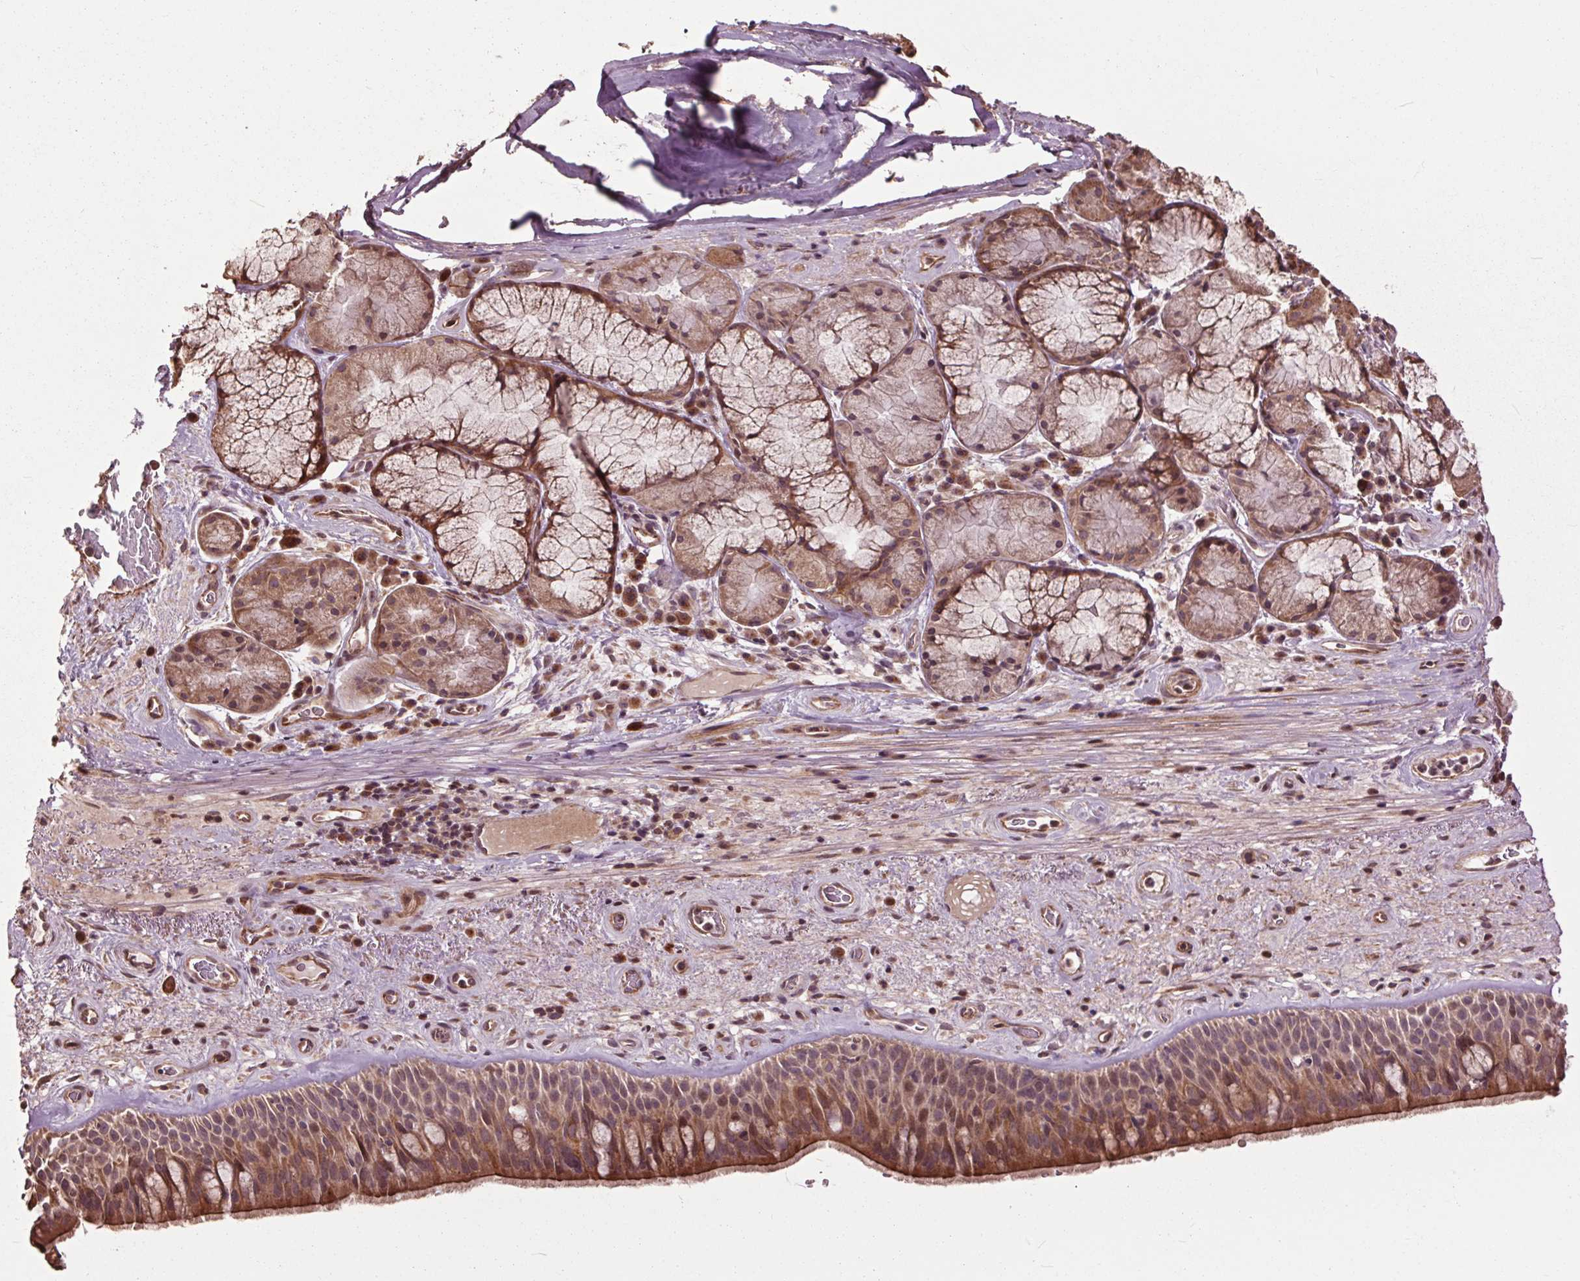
{"staining": {"intensity": "moderate", "quantity": ">75%", "location": "cytoplasmic/membranous,nuclear"}, "tissue": "bronchus", "cell_type": "Respiratory epithelial cells", "image_type": "normal", "snomed": [{"axis": "morphology", "description": "Normal tissue, NOS"}, {"axis": "topography", "description": "Bronchus"}], "caption": "This image displays IHC staining of unremarkable human bronchus, with medium moderate cytoplasmic/membranous,nuclear expression in about >75% of respiratory epithelial cells.", "gene": "CEP95", "patient": {"sex": "male", "age": 48}}